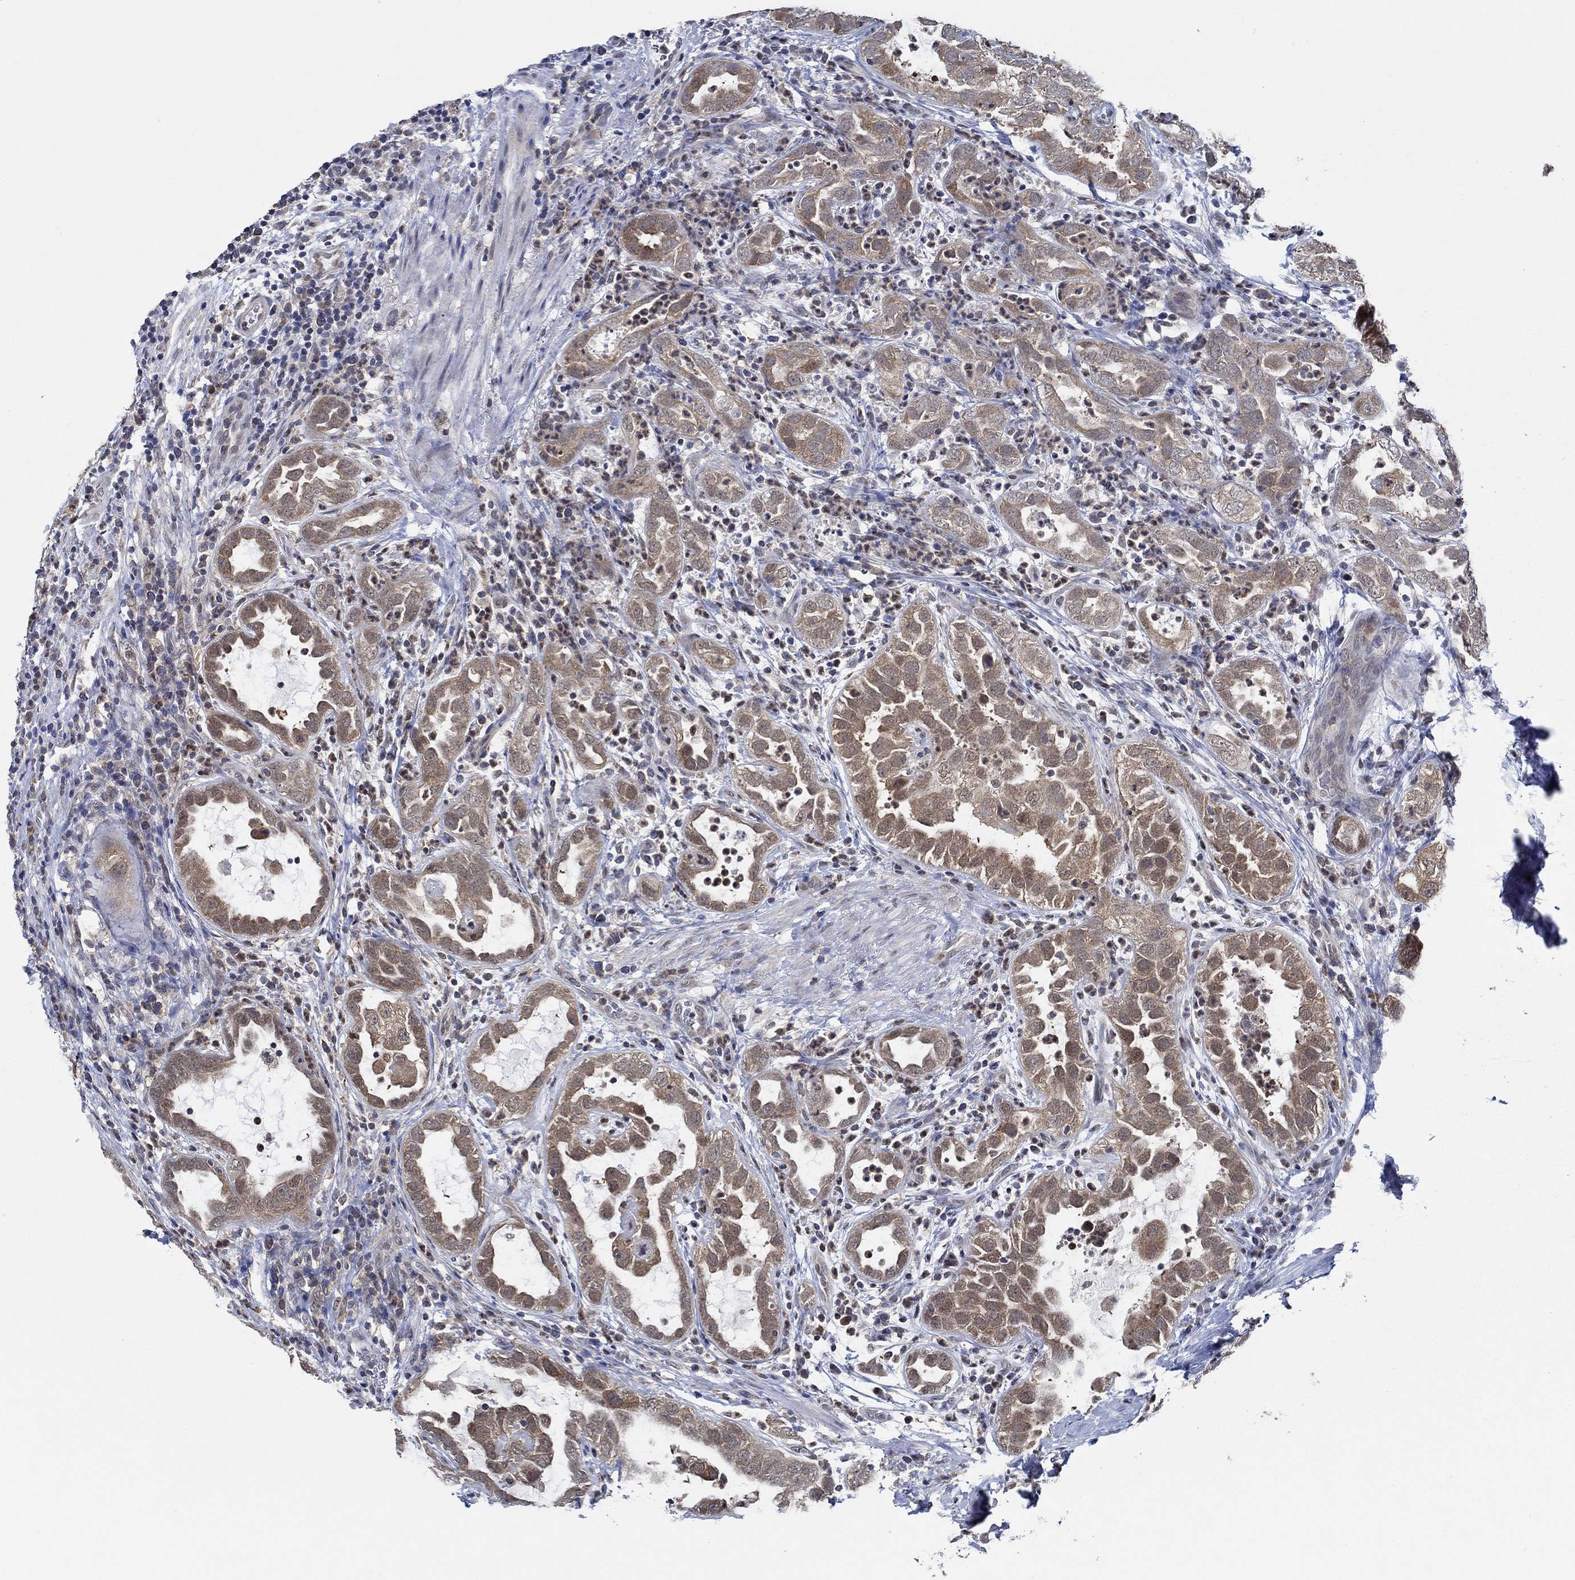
{"staining": {"intensity": "moderate", "quantity": "25%-75%", "location": "cytoplasmic/membranous"}, "tissue": "urothelial cancer", "cell_type": "Tumor cells", "image_type": "cancer", "snomed": [{"axis": "morphology", "description": "Urothelial carcinoma, High grade"}, {"axis": "topography", "description": "Urinary bladder"}], "caption": "A brown stain highlights moderate cytoplasmic/membranous positivity of a protein in human urothelial carcinoma (high-grade) tumor cells.", "gene": "DACT1", "patient": {"sex": "female", "age": 41}}